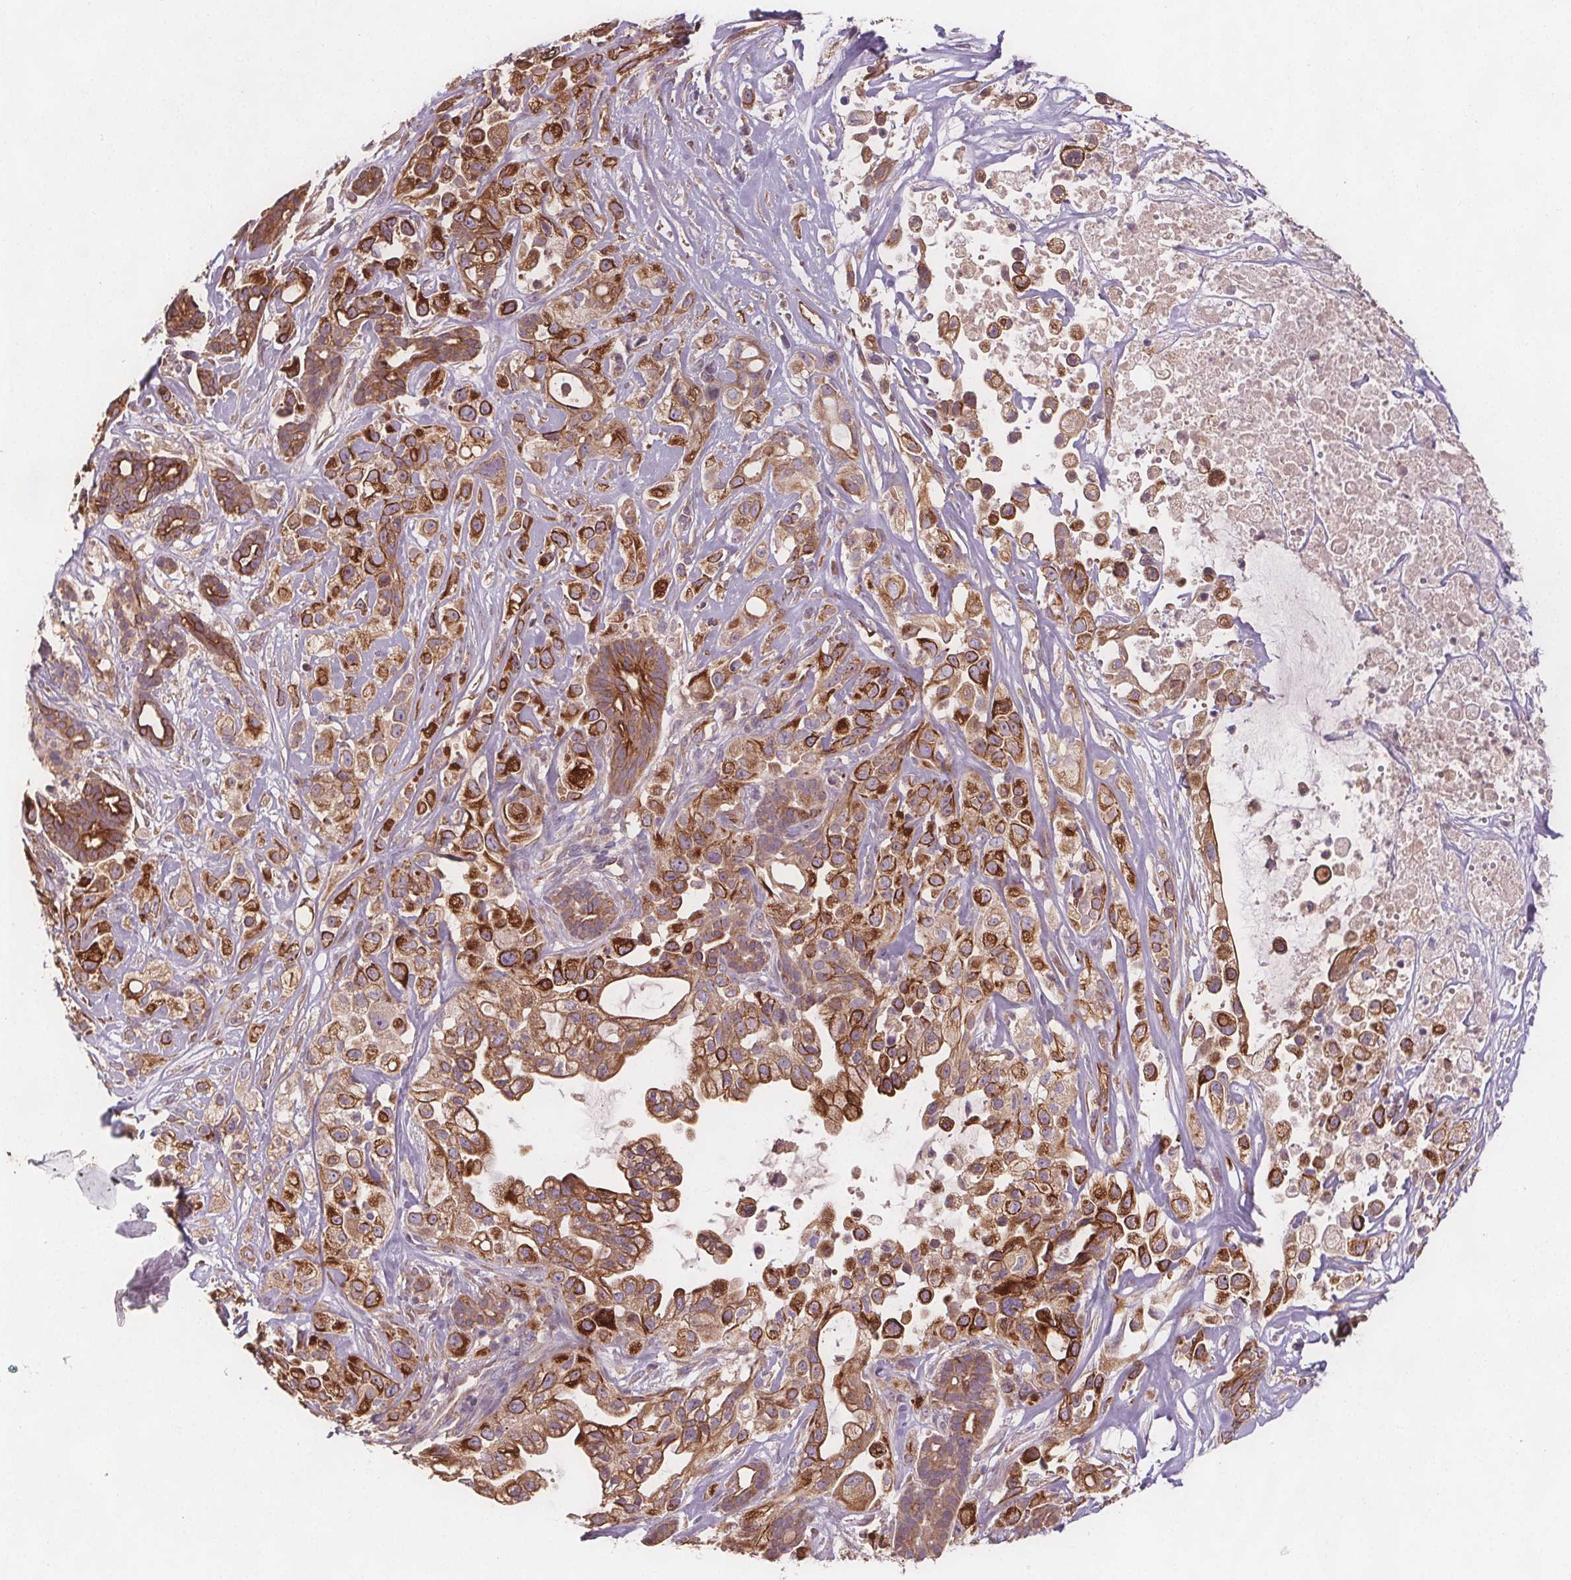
{"staining": {"intensity": "strong", "quantity": "25%-75%", "location": "cytoplasmic/membranous"}, "tissue": "pancreatic cancer", "cell_type": "Tumor cells", "image_type": "cancer", "snomed": [{"axis": "morphology", "description": "Adenocarcinoma, NOS"}, {"axis": "topography", "description": "Pancreas"}], "caption": "Immunohistochemical staining of human adenocarcinoma (pancreatic) demonstrates high levels of strong cytoplasmic/membranous expression in about 25%-75% of tumor cells.", "gene": "TMEM80", "patient": {"sex": "male", "age": 44}}